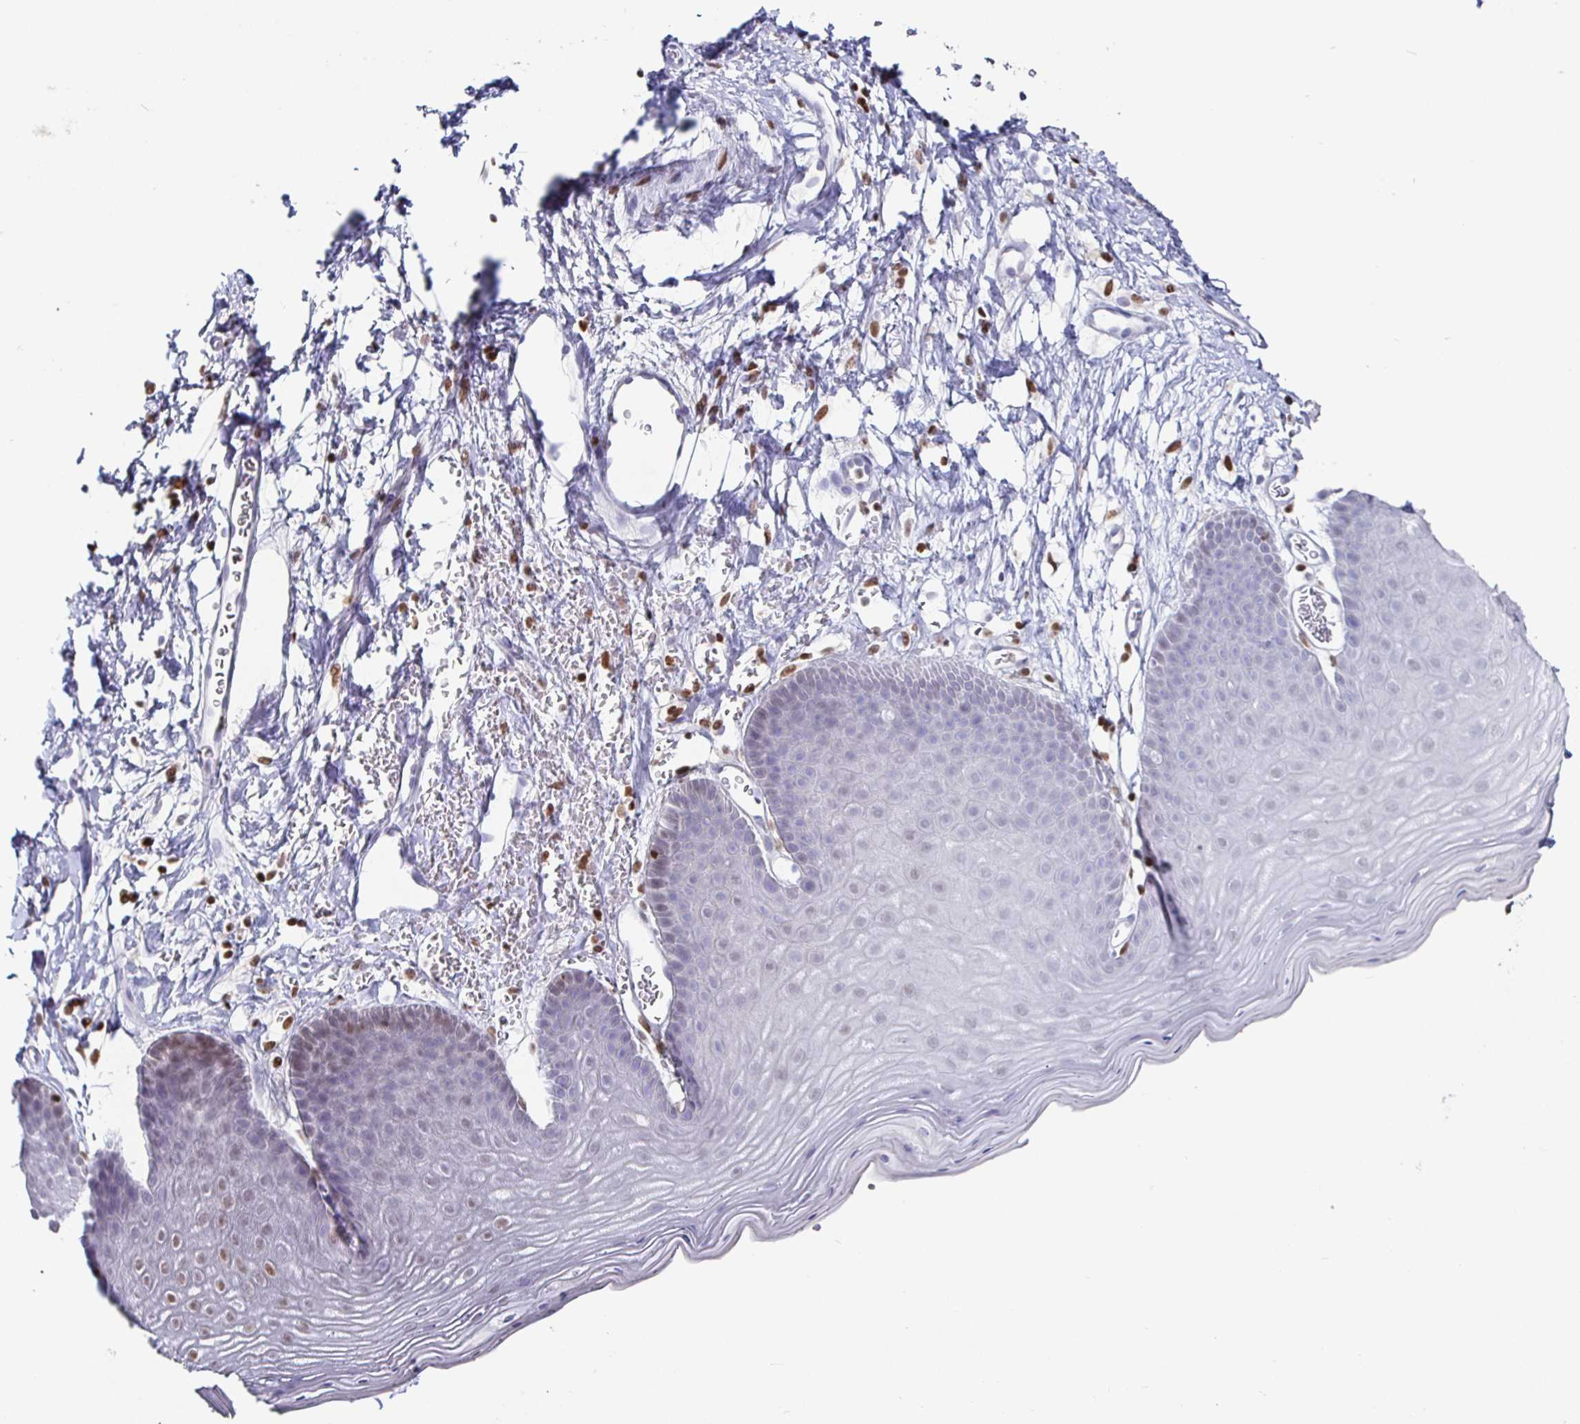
{"staining": {"intensity": "weak", "quantity": "<25%", "location": "nuclear"}, "tissue": "skin", "cell_type": "Epidermal cells", "image_type": "normal", "snomed": [{"axis": "morphology", "description": "Normal tissue, NOS"}, {"axis": "topography", "description": "Anal"}], "caption": "Human skin stained for a protein using IHC displays no positivity in epidermal cells.", "gene": "RUNX2", "patient": {"sex": "male", "age": 53}}